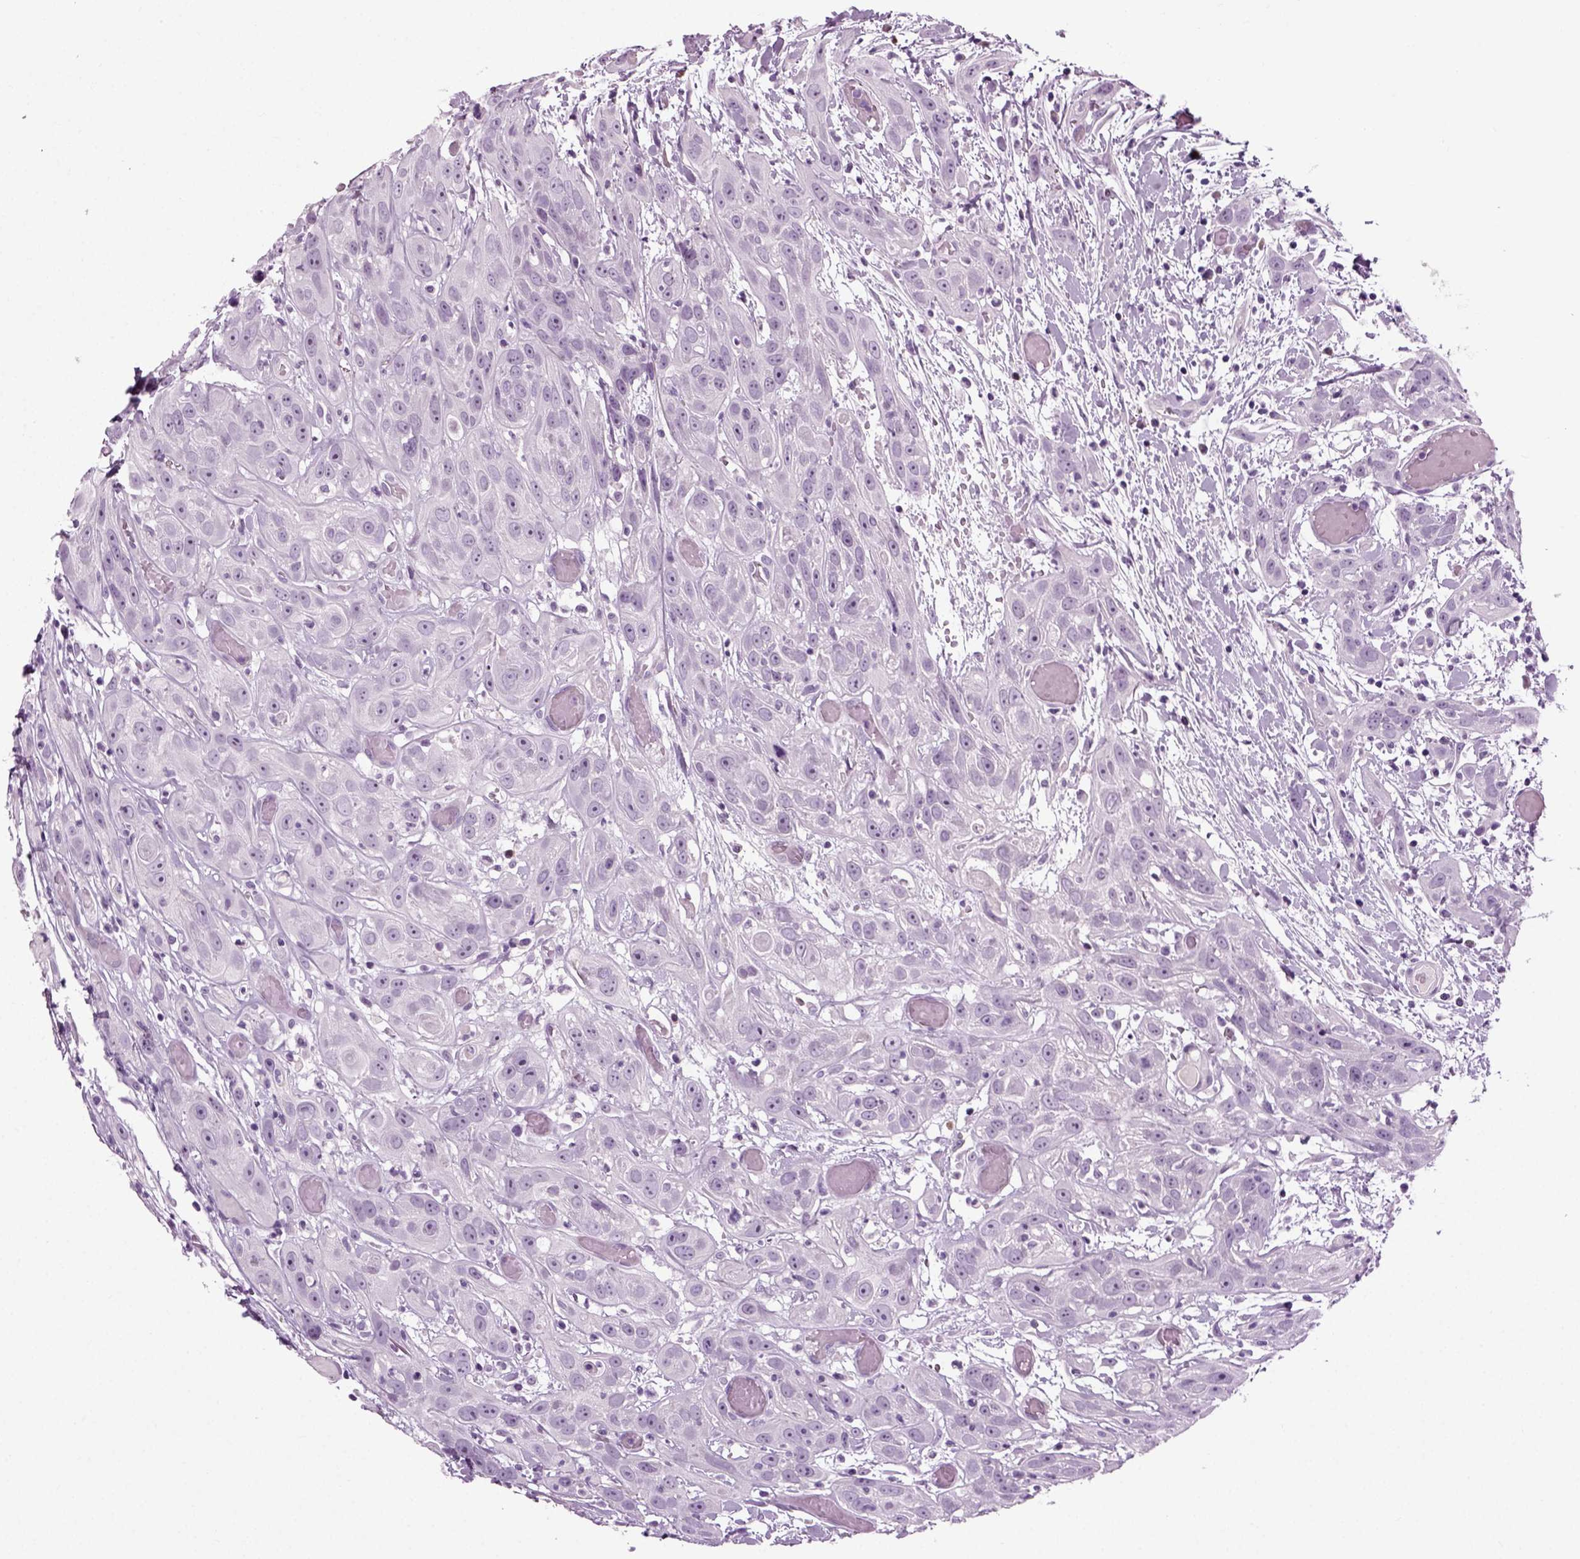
{"staining": {"intensity": "negative", "quantity": "none", "location": "none"}, "tissue": "head and neck cancer", "cell_type": "Tumor cells", "image_type": "cancer", "snomed": [{"axis": "morphology", "description": "Normal tissue, NOS"}, {"axis": "morphology", "description": "Squamous cell carcinoma, NOS"}, {"axis": "topography", "description": "Oral tissue"}, {"axis": "topography", "description": "Salivary gland"}, {"axis": "topography", "description": "Head-Neck"}], "caption": "Immunohistochemical staining of head and neck cancer (squamous cell carcinoma) displays no significant staining in tumor cells. (Immunohistochemistry (ihc), brightfield microscopy, high magnification).", "gene": "PRLH", "patient": {"sex": "female", "age": 62}}